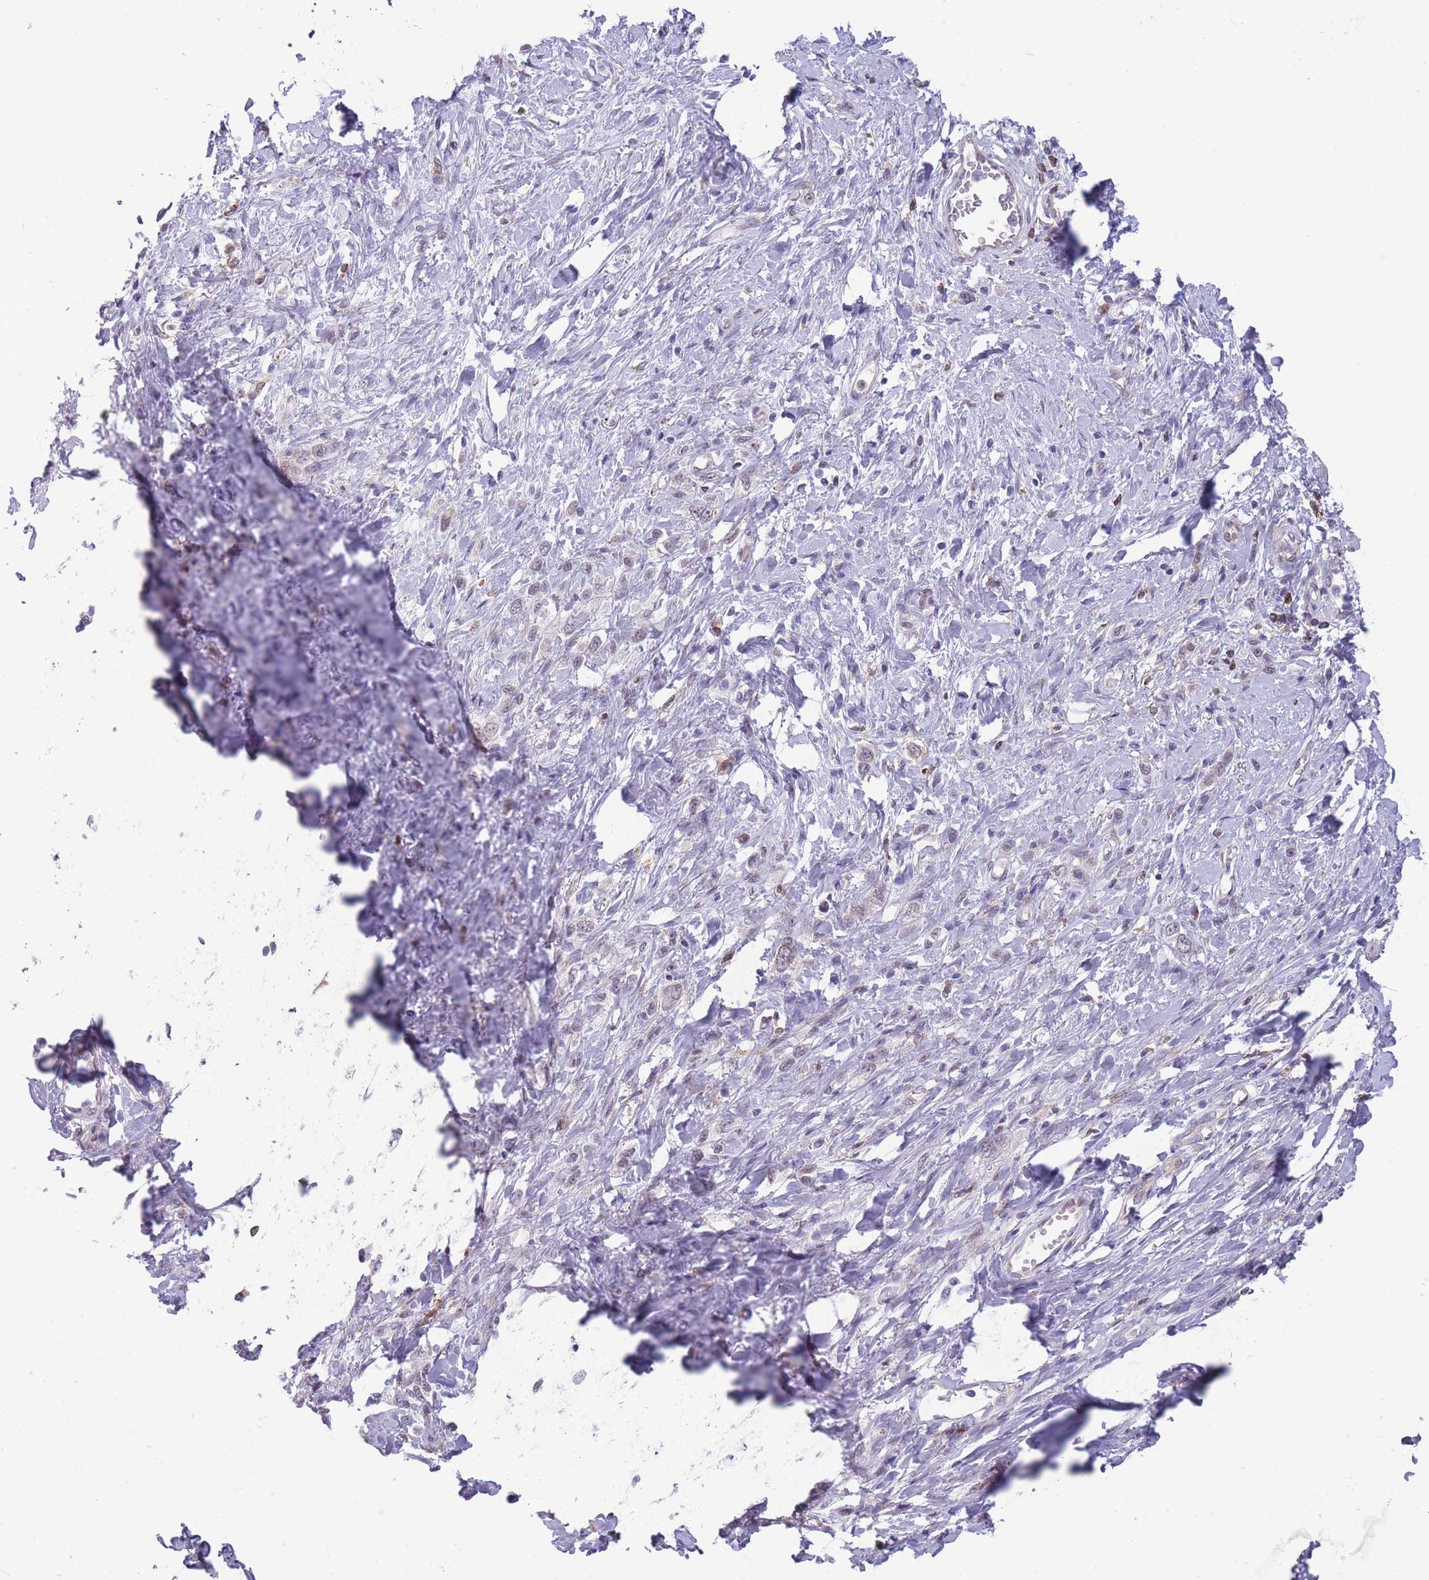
{"staining": {"intensity": "negative", "quantity": "none", "location": "none"}, "tissue": "stomach cancer", "cell_type": "Tumor cells", "image_type": "cancer", "snomed": [{"axis": "morphology", "description": "Adenocarcinoma, NOS"}, {"axis": "topography", "description": "Stomach"}], "caption": "High magnification brightfield microscopy of adenocarcinoma (stomach) stained with DAB (brown) and counterstained with hematoxylin (blue): tumor cells show no significant positivity. Nuclei are stained in blue.", "gene": "TMEM121", "patient": {"sex": "female", "age": 65}}